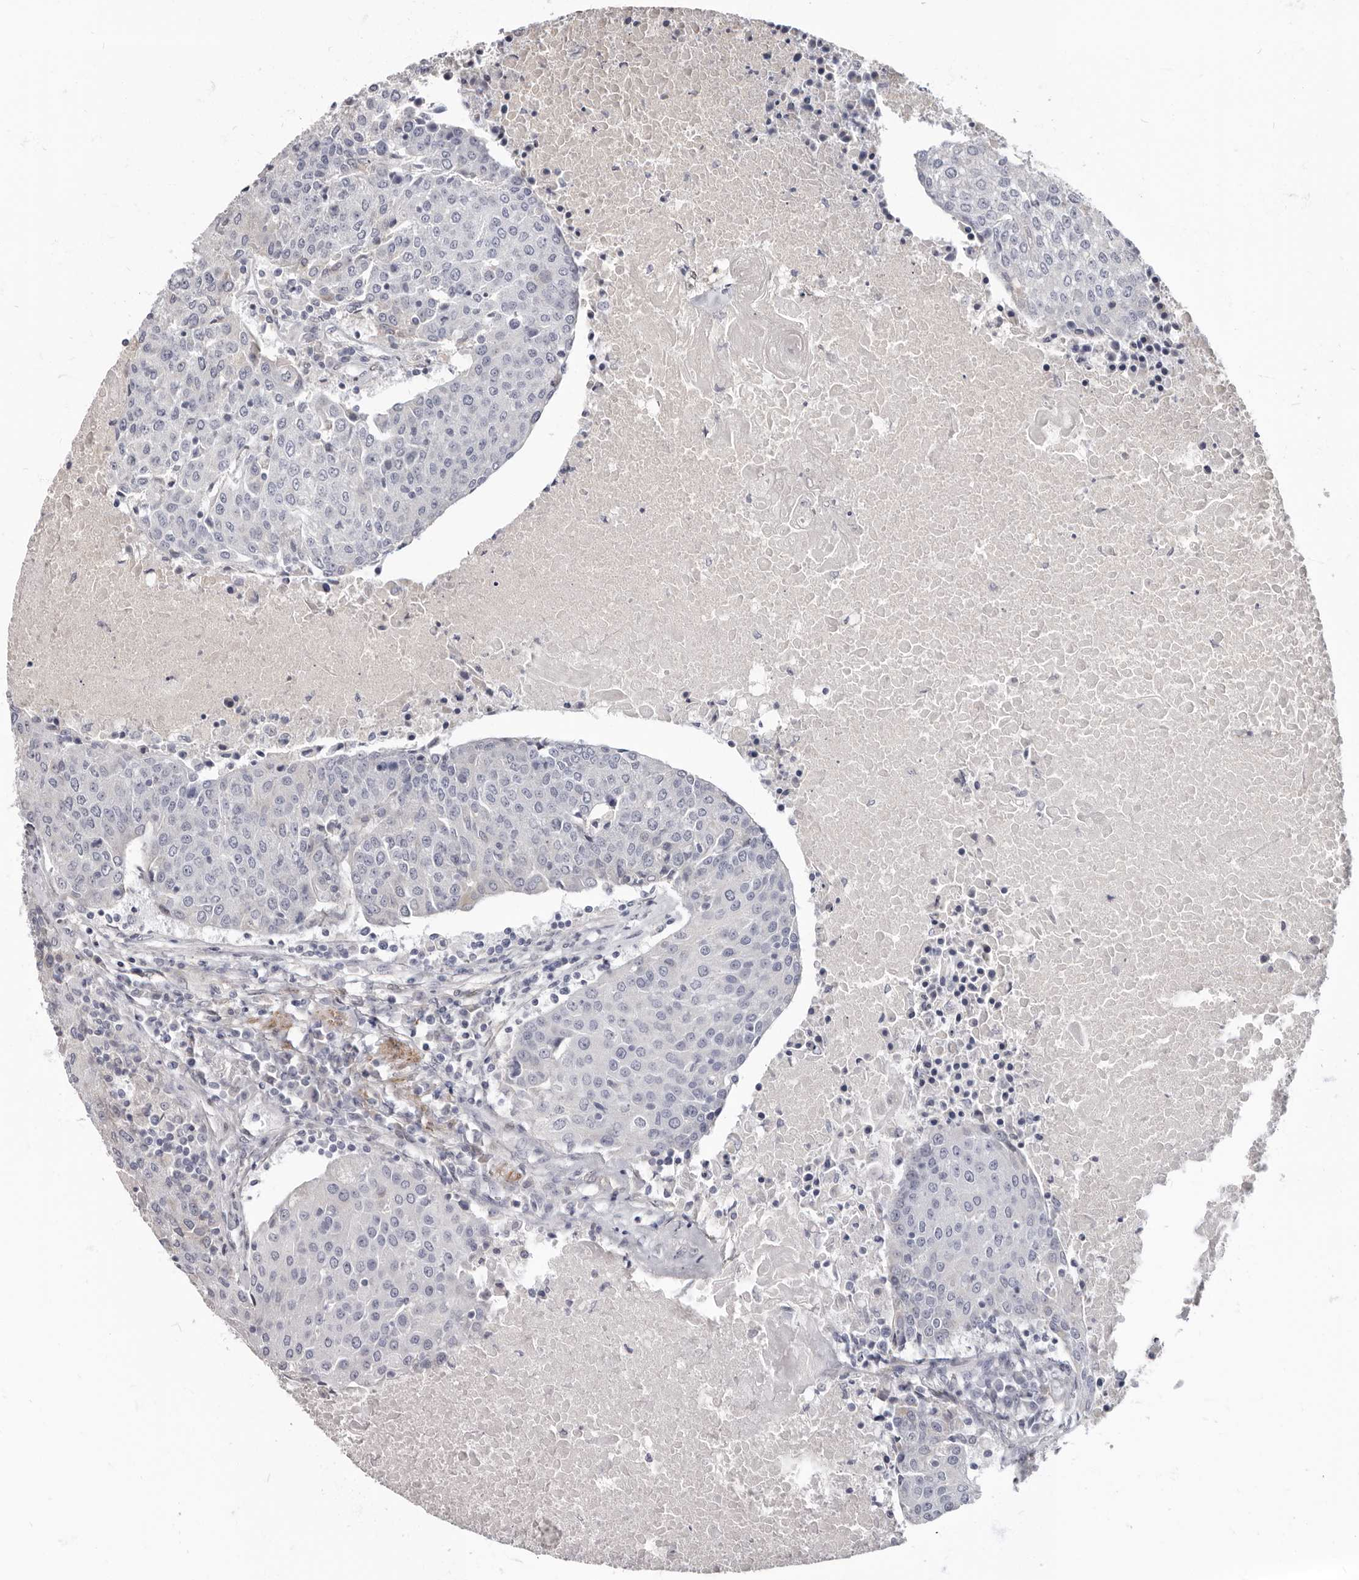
{"staining": {"intensity": "negative", "quantity": "none", "location": "none"}, "tissue": "urothelial cancer", "cell_type": "Tumor cells", "image_type": "cancer", "snomed": [{"axis": "morphology", "description": "Urothelial carcinoma, High grade"}, {"axis": "topography", "description": "Urinary bladder"}], "caption": "Immunohistochemical staining of human urothelial cancer displays no significant positivity in tumor cells. The staining is performed using DAB brown chromogen with nuclei counter-stained in using hematoxylin.", "gene": "MRGPRF", "patient": {"sex": "female", "age": 85}}